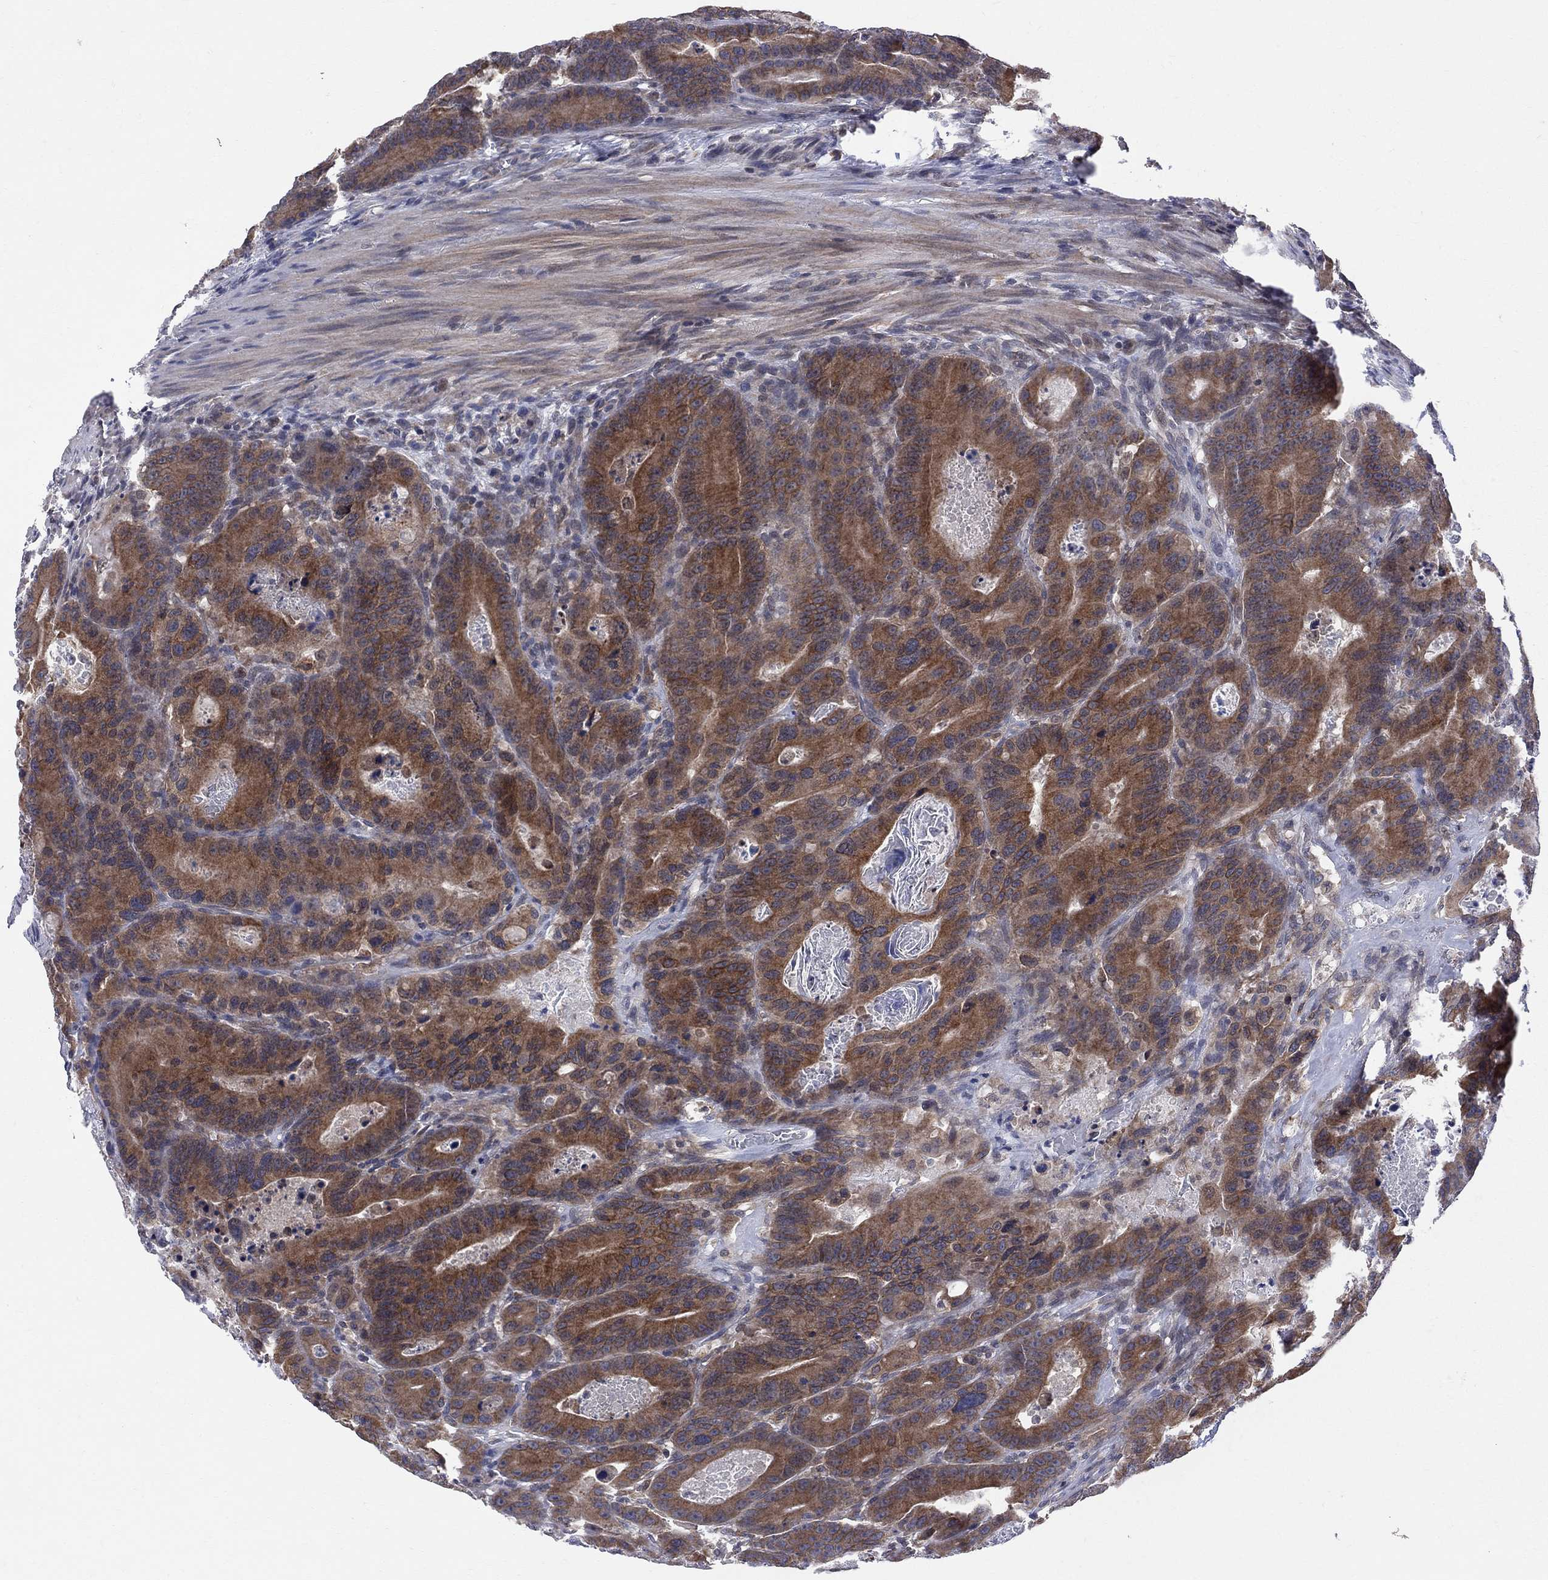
{"staining": {"intensity": "strong", "quantity": ">75%", "location": "cytoplasmic/membranous"}, "tissue": "colorectal cancer", "cell_type": "Tumor cells", "image_type": "cancer", "snomed": [{"axis": "morphology", "description": "Adenocarcinoma, NOS"}, {"axis": "topography", "description": "Rectum"}], "caption": "Colorectal cancer tissue reveals strong cytoplasmic/membranous expression in about >75% of tumor cells", "gene": "CNOT11", "patient": {"sex": "male", "age": 64}}